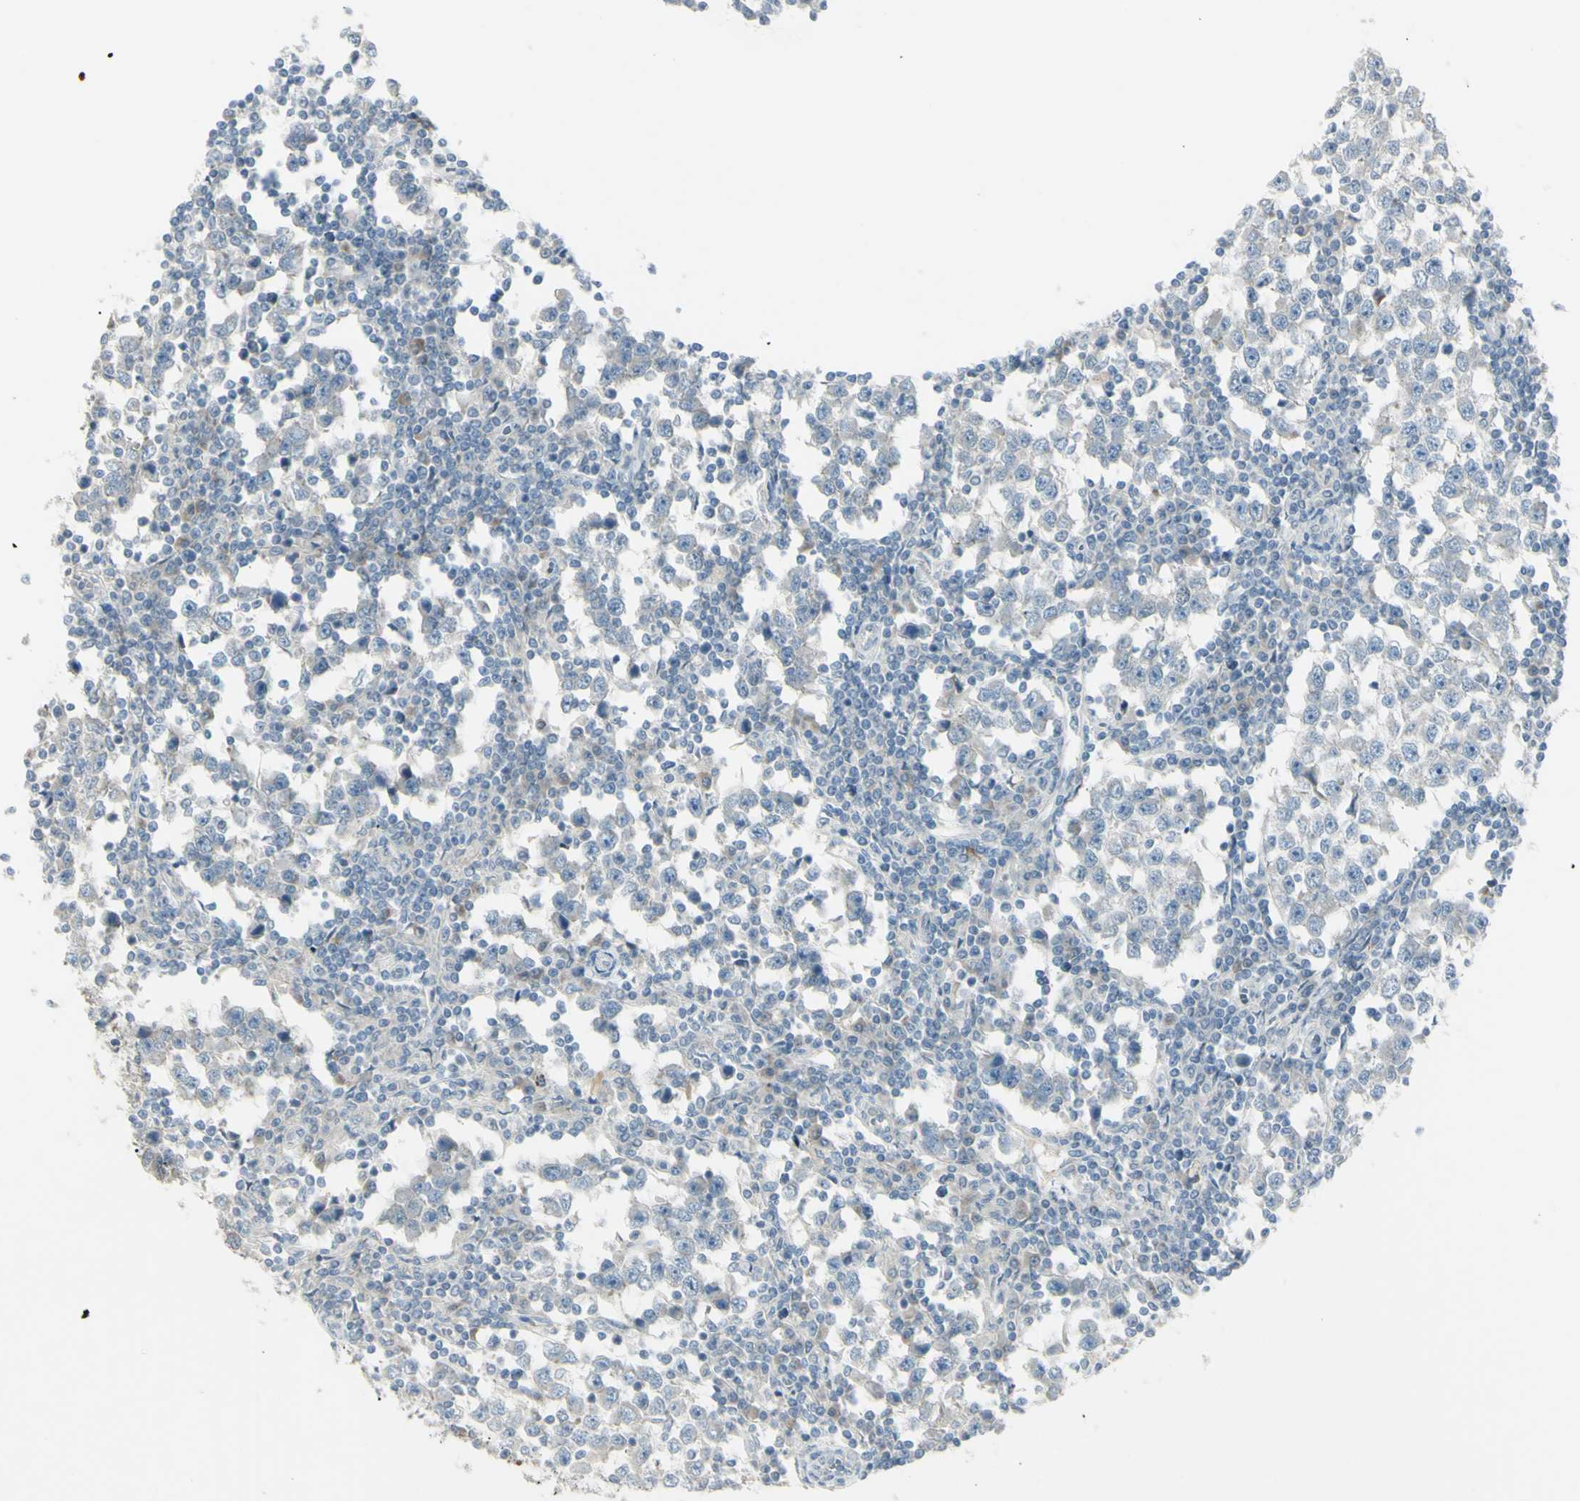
{"staining": {"intensity": "negative", "quantity": "none", "location": "none"}, "tissue": "testis cancer", "cell_type": "Tumor cells", "image_type": "cancer", "snomed": [{"axis": "morphology", "description": "Seminoma, NOS"}, {"axis": "topography", "description": "Testis"}], "caption": "Immunohistochemistry photomicrograph of seminoma (testis) stained for a protein (brown), which exhibits no positivity in tumor cells.", "gene": "SH3GL2", "patient": {"sex": "male", "age": 65}}